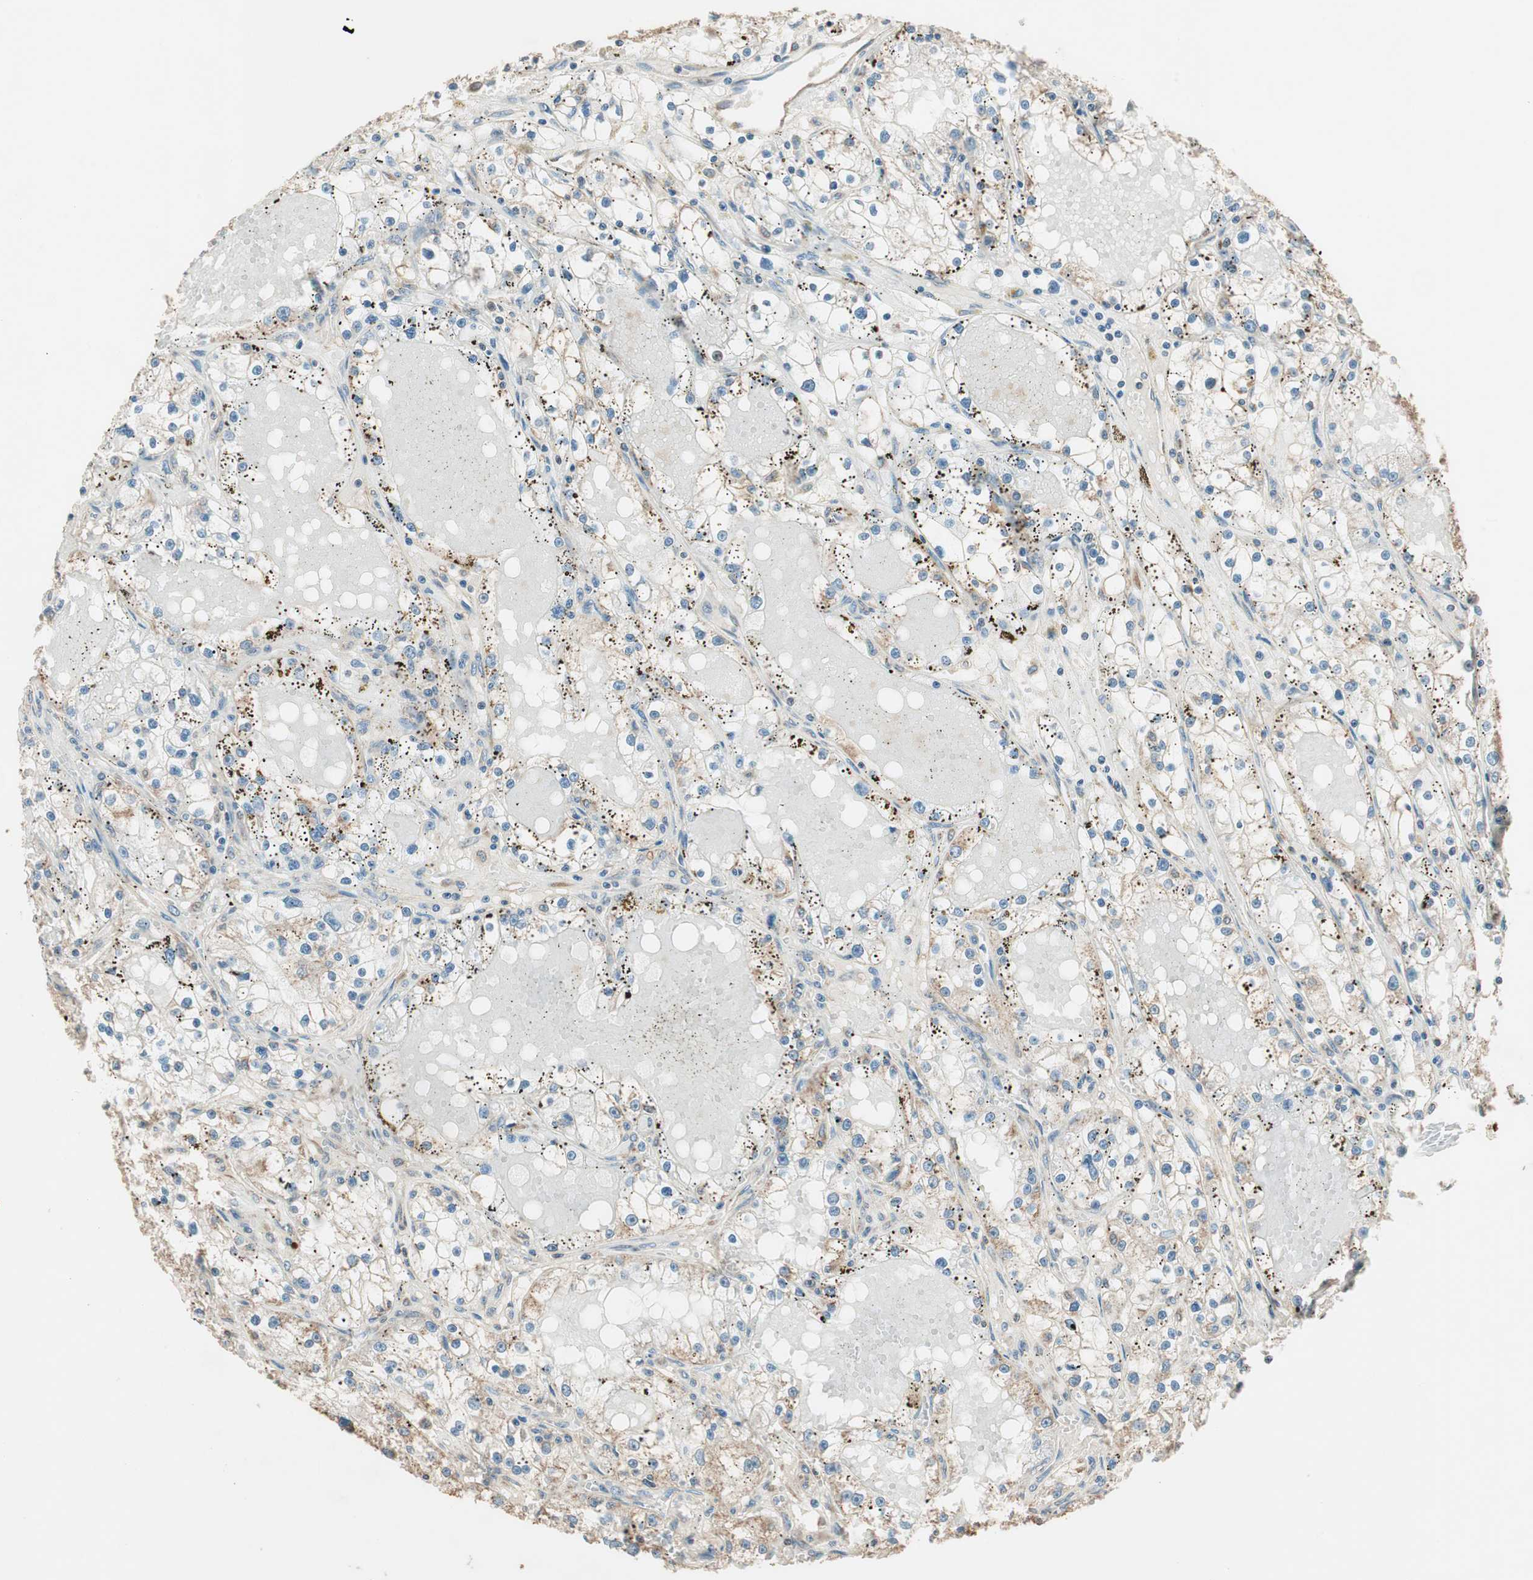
{"staining": {"intensity": "weak", "quantity": "<25%", "location": "cytoplasmic/membranous"}, "tissue": "renal cancer", "cell_type": "Tumor cells", "image_type": "cancer", "snomed": [{"axis": "morphology", "description": "Adenocarcinoma, NOS"}, {"axis": "topography", "description": "Kidney"}], "caption": "Adenocarcinoma (renal) was stained to show a protein in brown. There is no significant staining in tumor cells.", "gene": "TRIM21", "patient": {"sex": "male", "age": 56}}